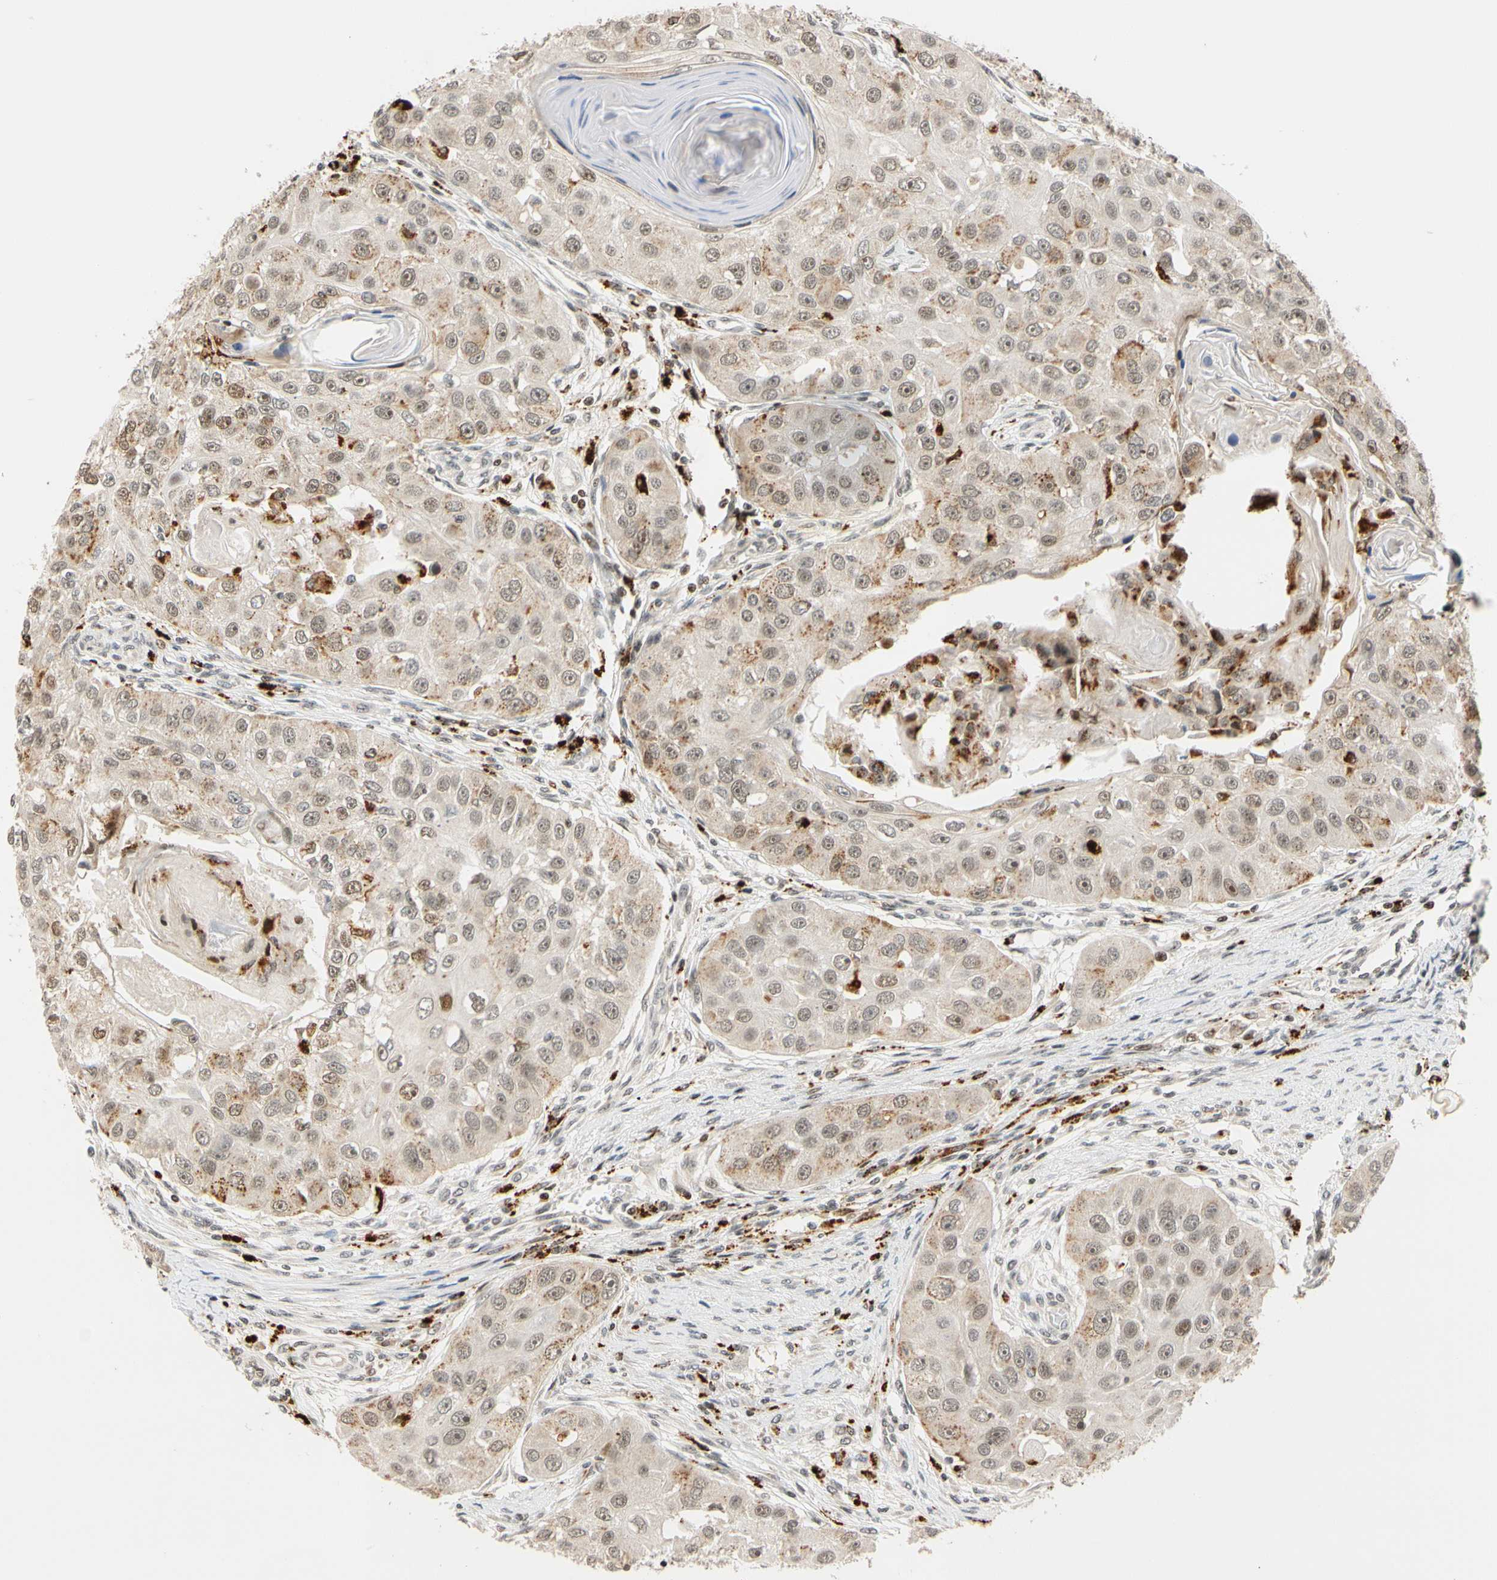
{"staining": {"intensity": "weak", "quantity": ">75%", "location": "cytoplasmic/membranous,nuclear"}, "tissue": "head and neck cancer", "cell_type": "Tumor cells", "image_type": "cancer", "snomed": [{"axis": "morphology", "description": "Normal tissue, NOS"}, {"axis": "morphology", "description": "Squamous cell carcinoma, NOS"}, {"axis": "topography", "description": "Skeletal muscle"}, {"axis": "topography", "description": "Head-Neck"}], "caption": "There is low levels of weak cytoplasmic/membranous and nuclear expression in tumor cells of head and neck squamous cell carcinoma, as demonstrated by immunohistochemical staining (brown color).", "gene": "CDK7", "patient": {"sex": "male", "age": 51}}